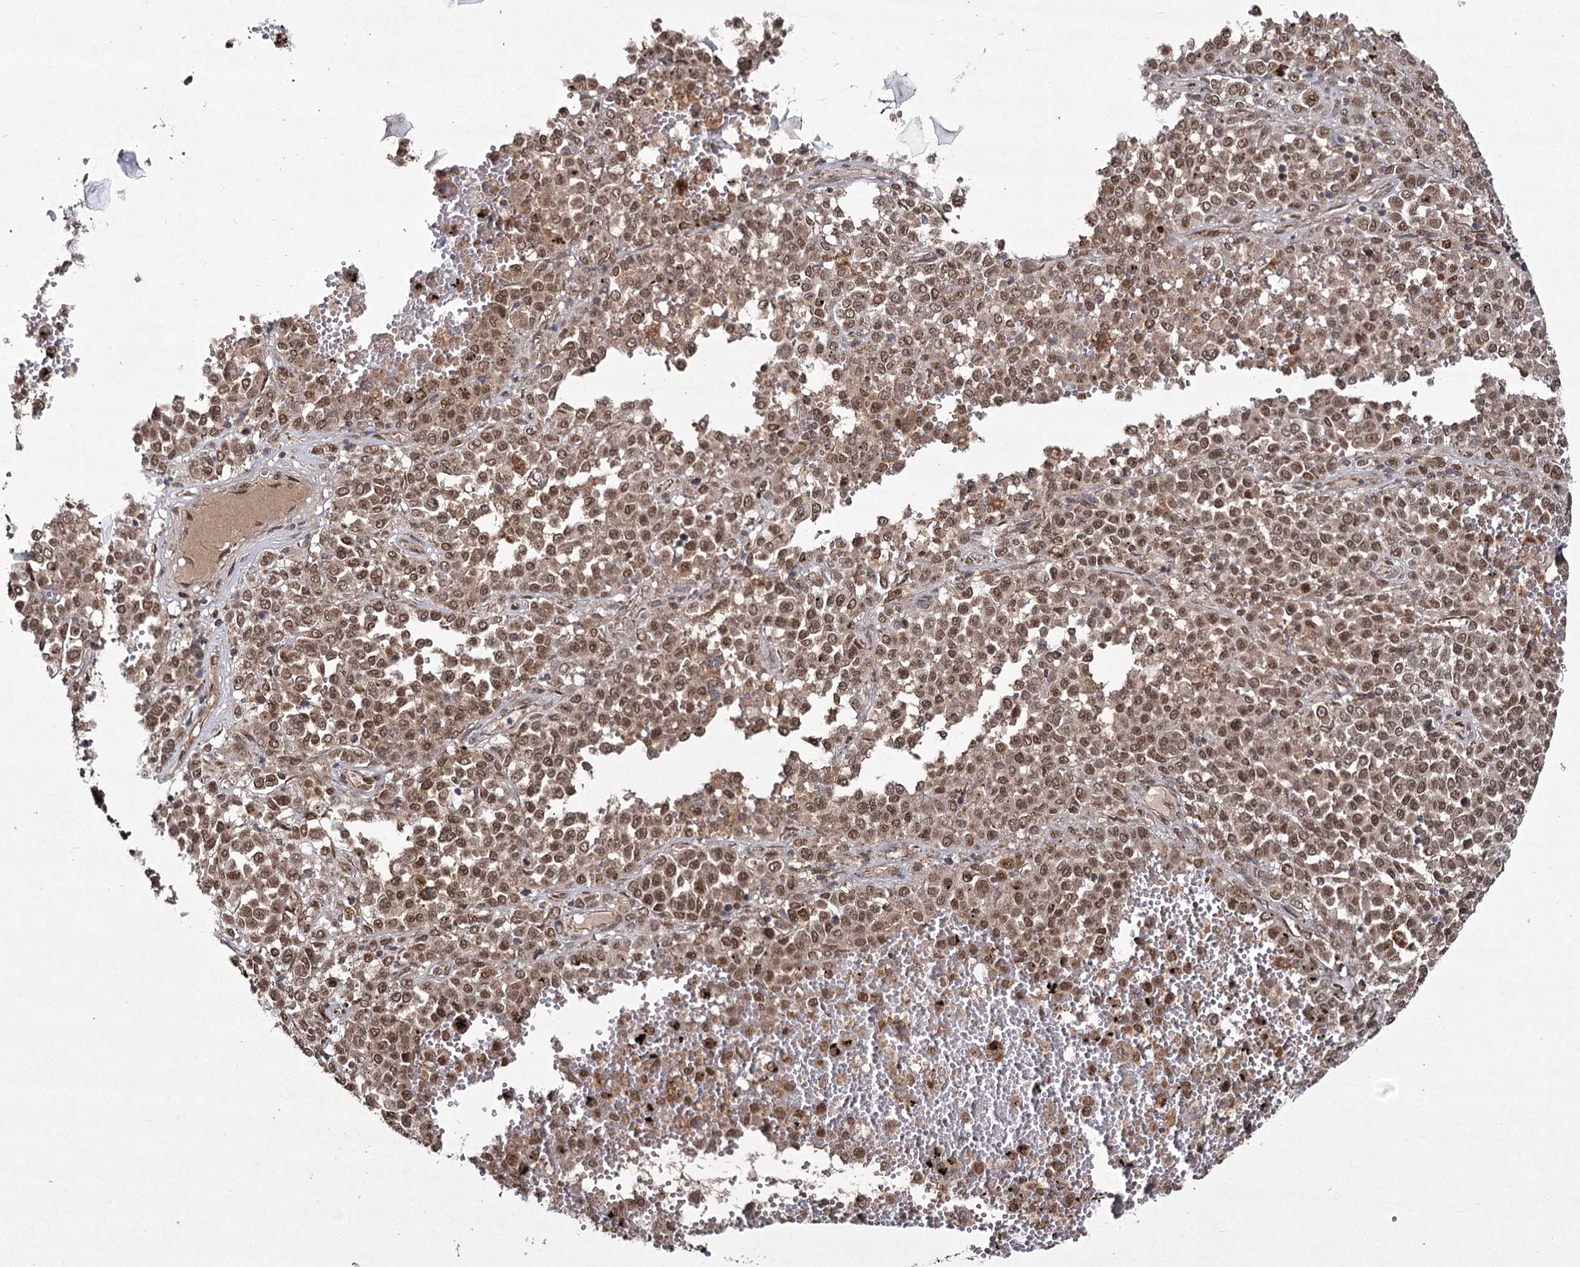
{"staining": {"intensity": "moderate", "quantity": ">75%", "location": "cytoplasmic/membranous,nuclear"}, "tissue": "melanoma", "cell_type": "Tumor cells", "image_type": "cancer", "snomed": [{"axis": "morphology", "description": "Malignant melanoma, Metastatic site"}, {"axis": "topography", "description": "Pancreas"}], "caption": "A medium amount of moderate cytoplasmic/membranous and nuclear expression is seen in approximately >75% of tumor cells in melanoma tissue.", "gene": "TRNT1", "patient": {"sex": "female", "age": 30}}